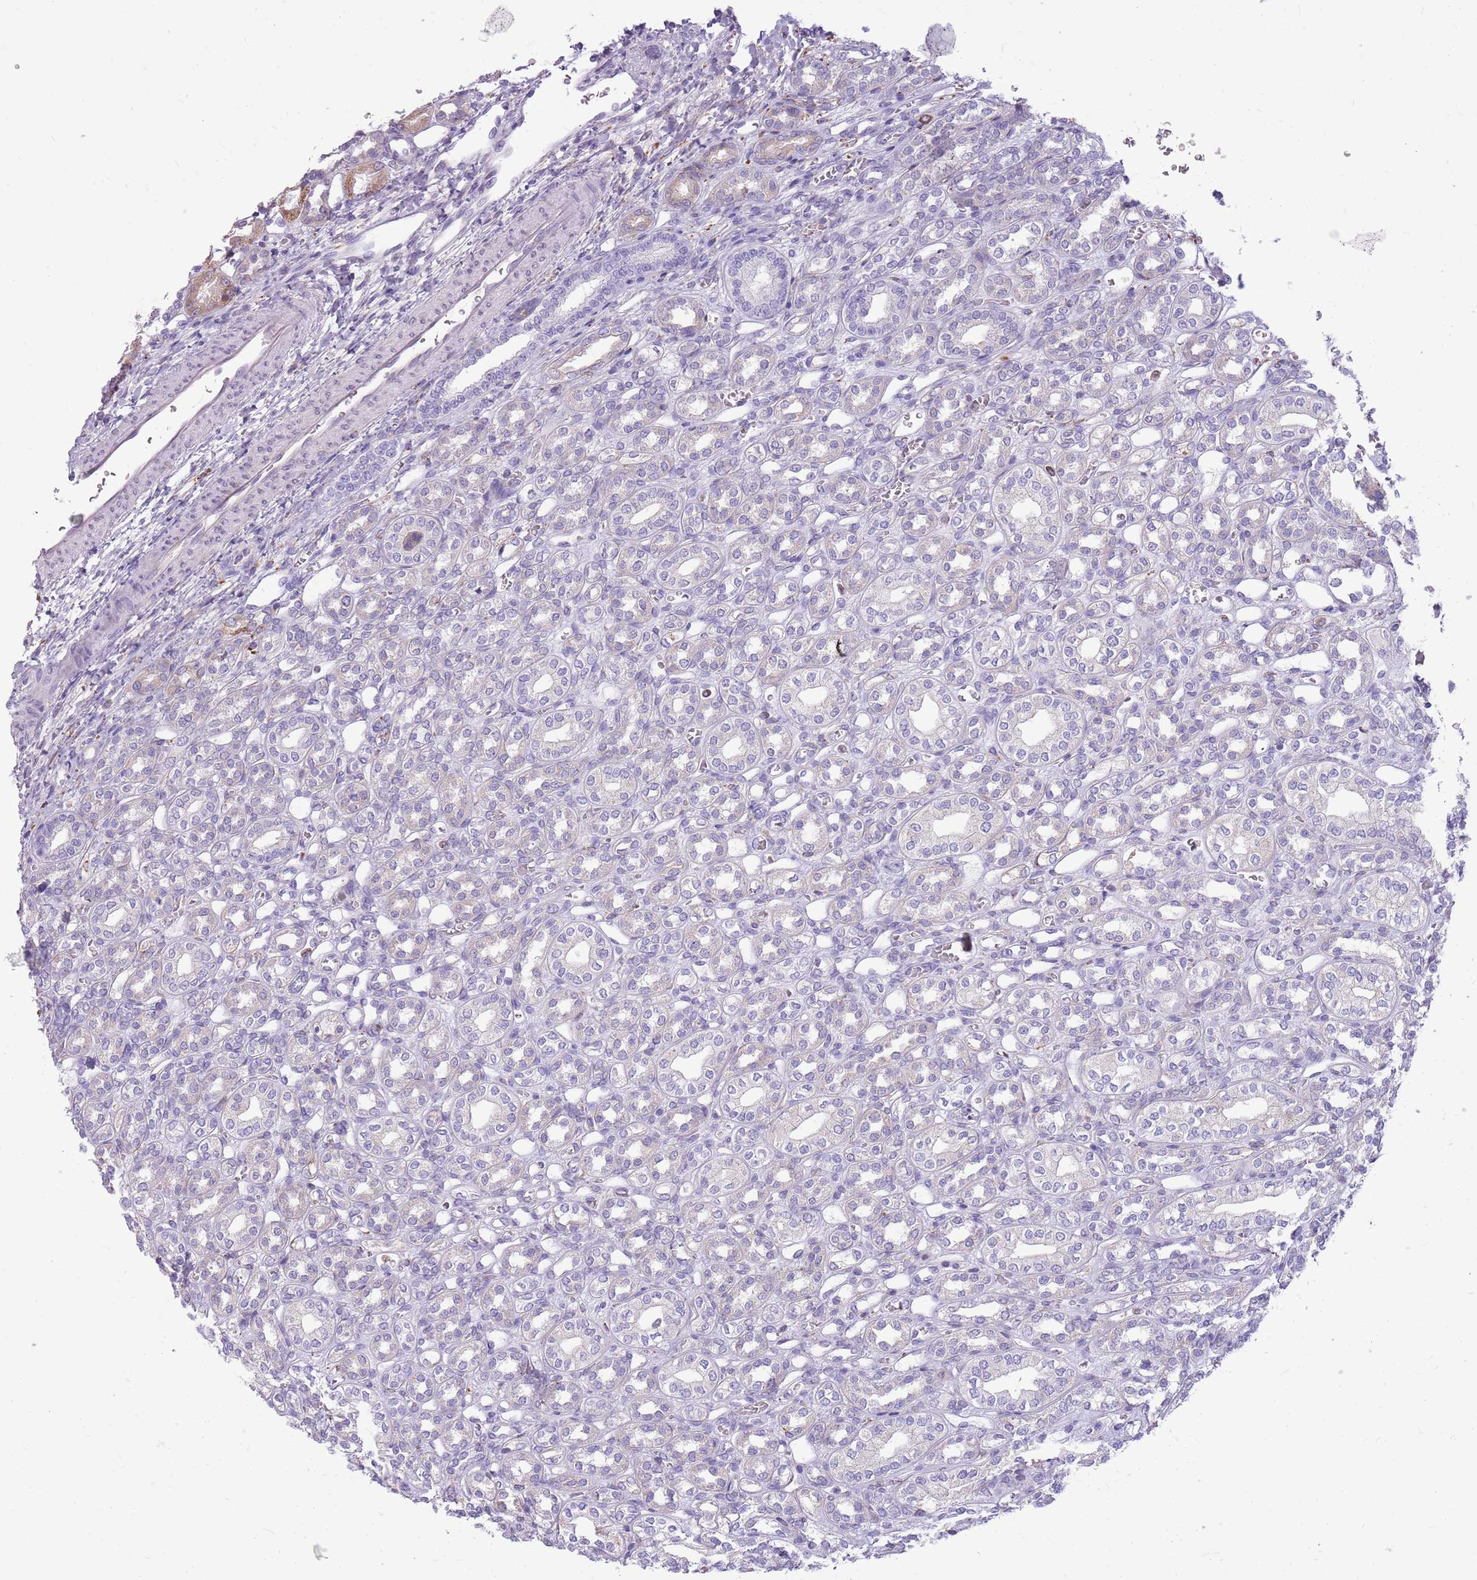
{"staining": {"intensity": "negative", "quantity": "none", "location": "none"}, "tissue": "kidney", "cell_type": "Cells in glomeruli", "image_type": "normal", "snomed": [{"axis": "morphology", "description": "Normal tissue, NOS"}, {"axis": "morphology", "description": "Neoplasm, malignant, NOS"}, {"axis": "topography", "description": "Kidney"}], "caption": "IHC image of unremarkable kidney stained for a protein (brown), which reveals no staining in cells in glomeruli.", "gene": "KCTD19", "patient": {"sex": "female", "age": 1}}